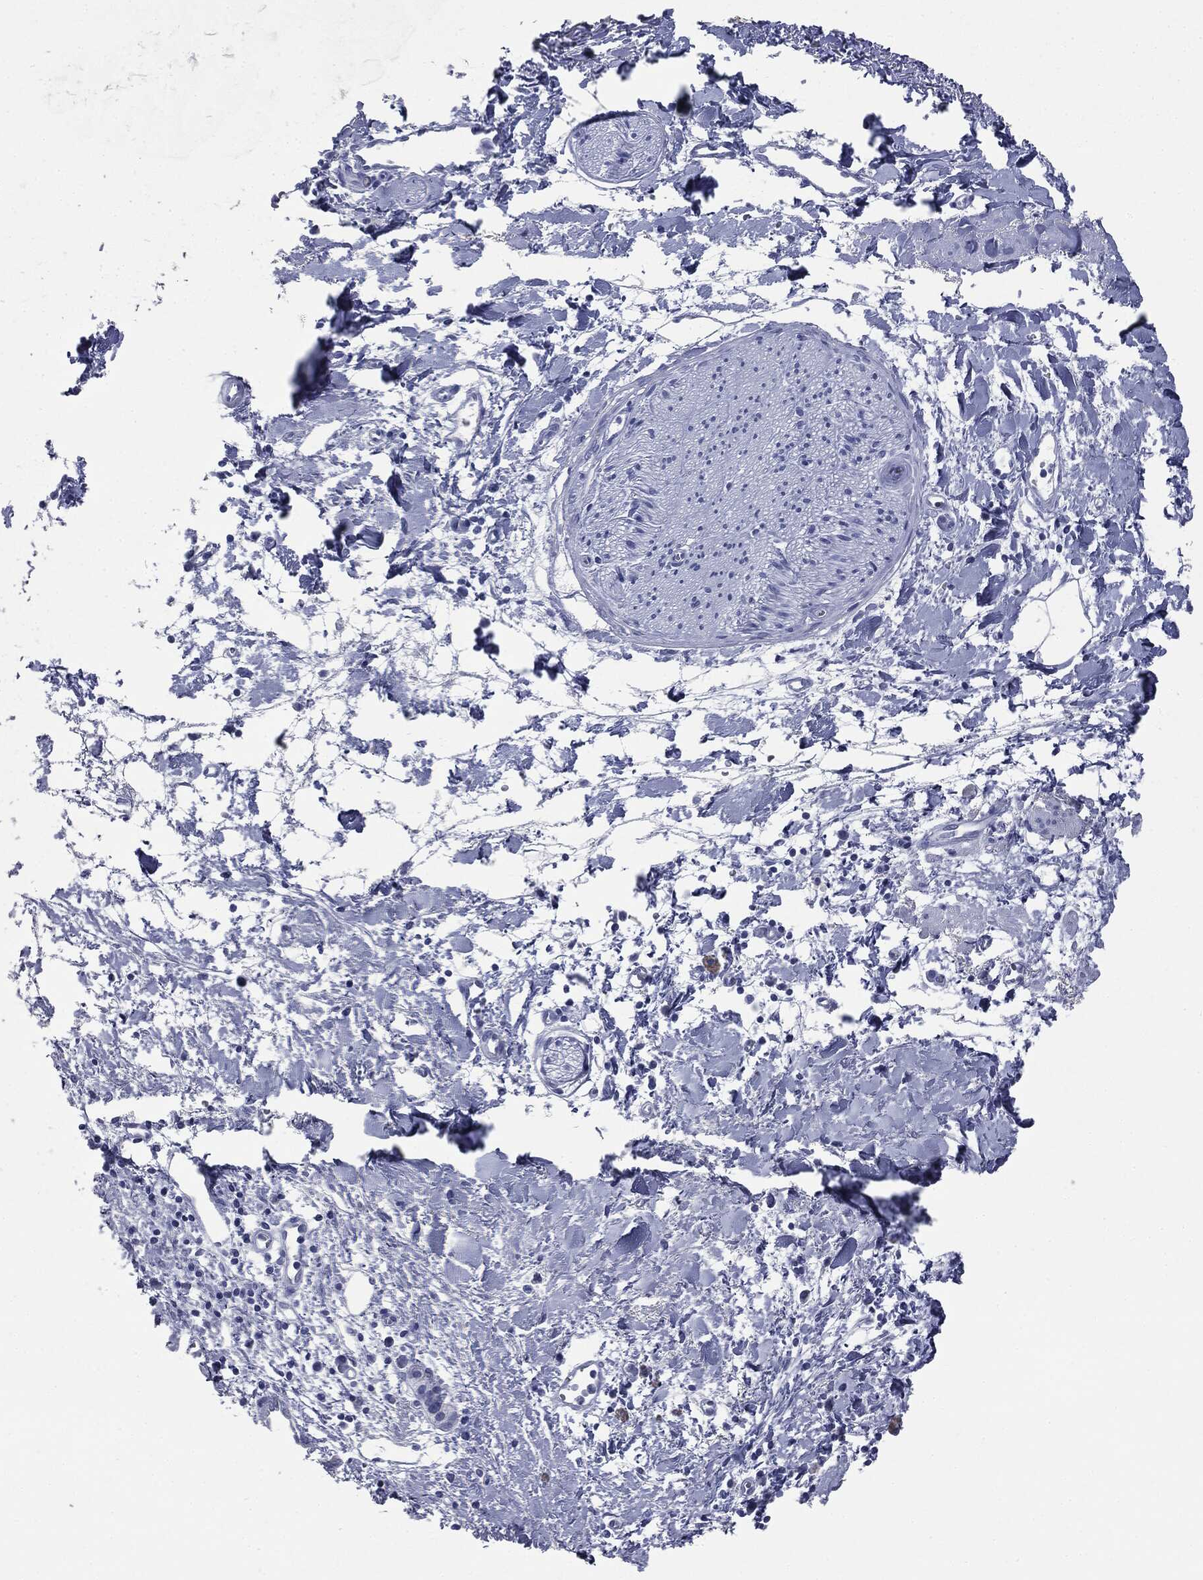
{"staining": {"intensity": "negative", "quantity": "none", "location": "none"}, "tissue": "adipose tissue", "cell_type": "Adipocytes", "image_type": "normal", "snomed": [{"axis": "morphology", "description": "Normal tissue, NOS"}, {"axis": "morphology", "description": "Adenocarcinoma, NOS"}, {"axis": "topography", "description": "Pancreas"}, {"axis": "topography", "description": "Peripheral nerve tissue"}], "caption": "High magnification brightfield microscopy of normal adipose tissue stained with DAB (brown) and counterstained with hematoxylin (blue): adipocytes show no significant expression. (Brightfield microscopy of DAB (3,3'-diaminobenzidine) IHC at high magnification).", "gene": "ATP2A1", "patient": {"sex": "male", "age": 61}}